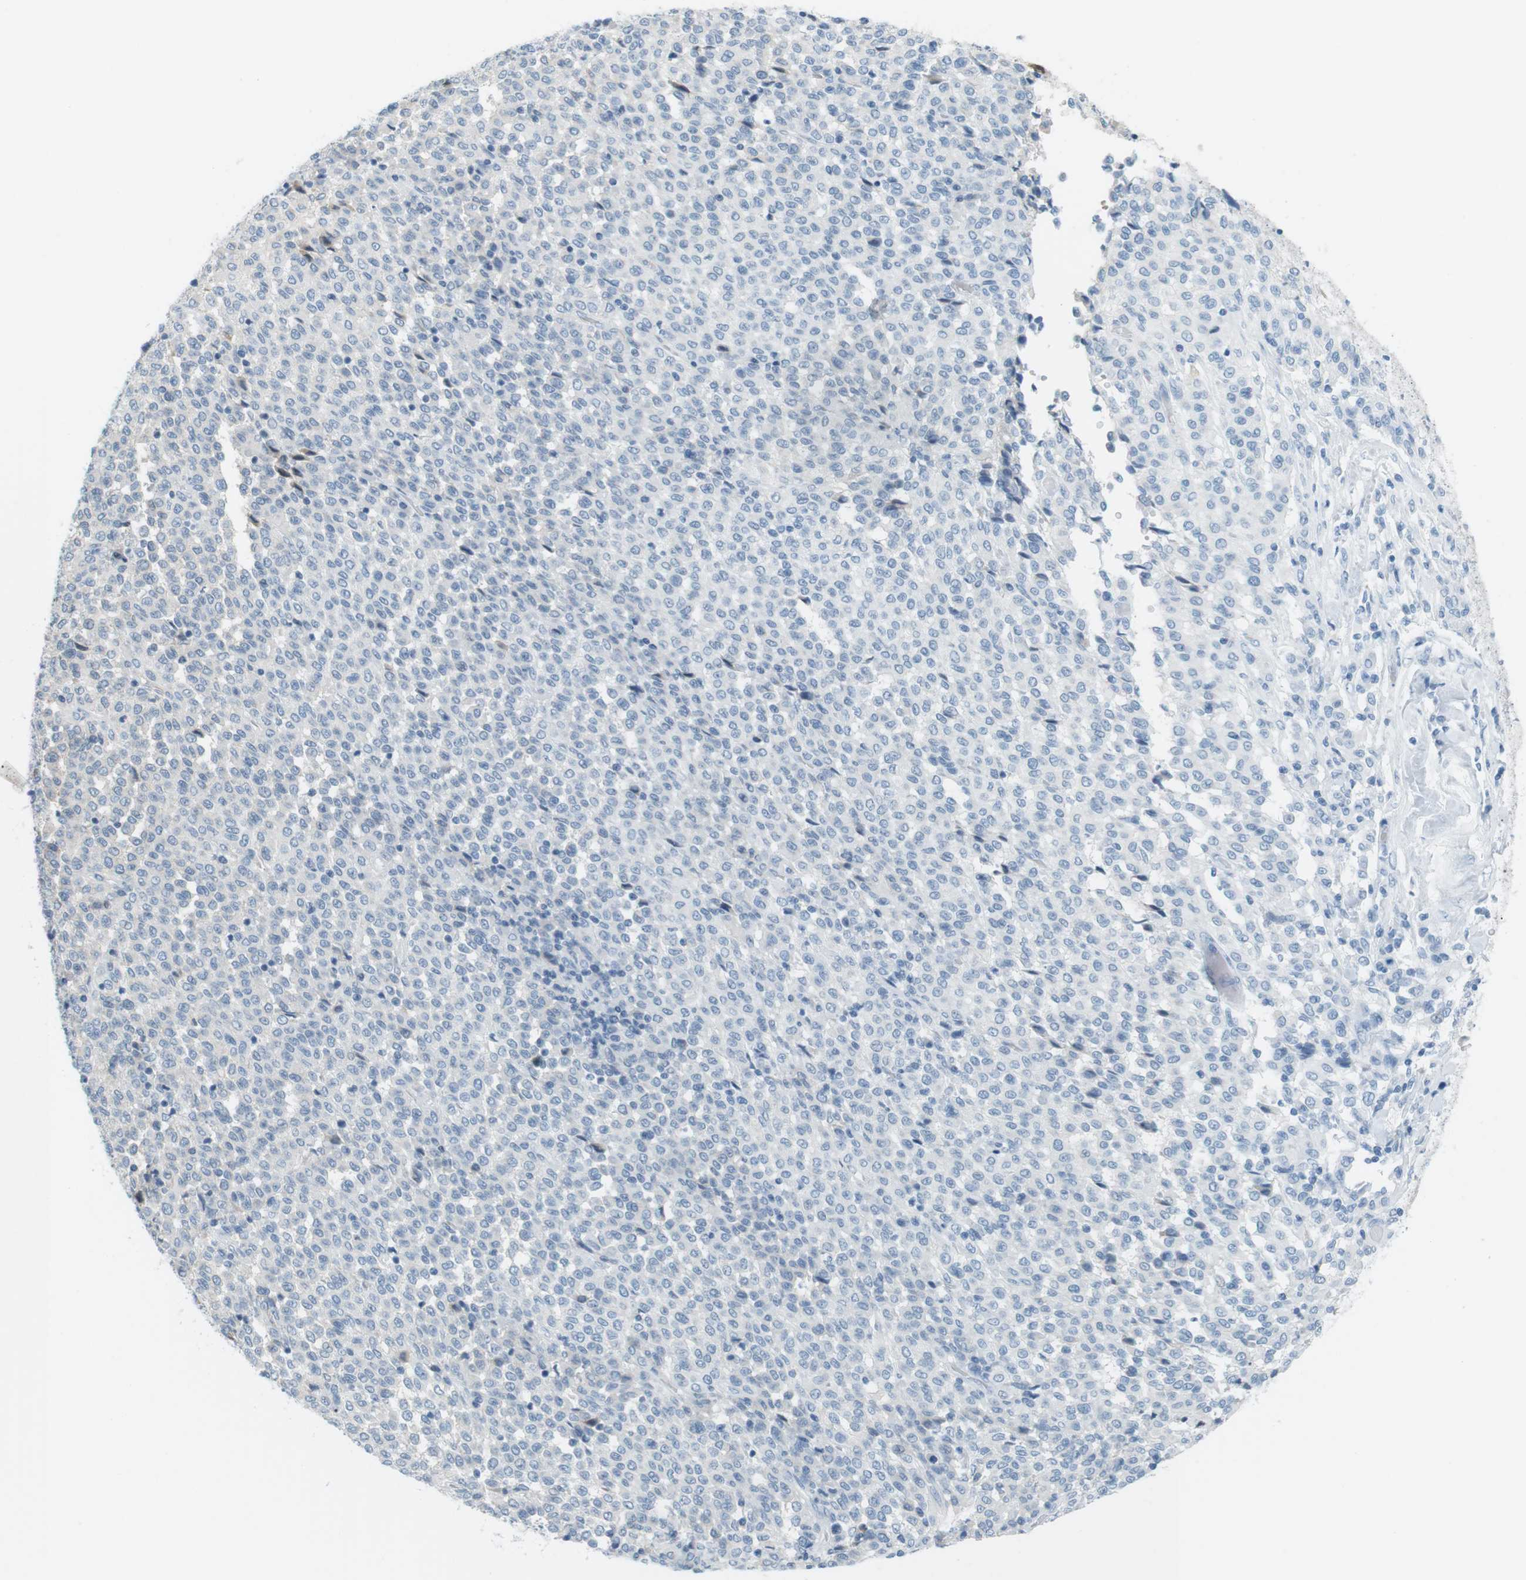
{"staining": {"intensity": "negative", "quantity": "none", "location": "none"}, "tissue": "melanoma", "cell_type": "Tumor cells", "image_type": "cancer", "snomed": [{"axis": "morphology", "description": "Malignant melanoma, Metastatic site"}, {"axis": "topography", "description": "Pancreas"}], "caption": "Immunohistochemistry micrograph of malignant melanoma (metastatic site) stained for a protein (brown), which reveals no positivity in tumor cells. The staining is performed using DAB (3,3'-diaminobenzidine) brown chromogen with nuclei counter-stained in using hematoxylin.", "gene": "AZGP1", "patient": {"sex": "female", "age": 30}}